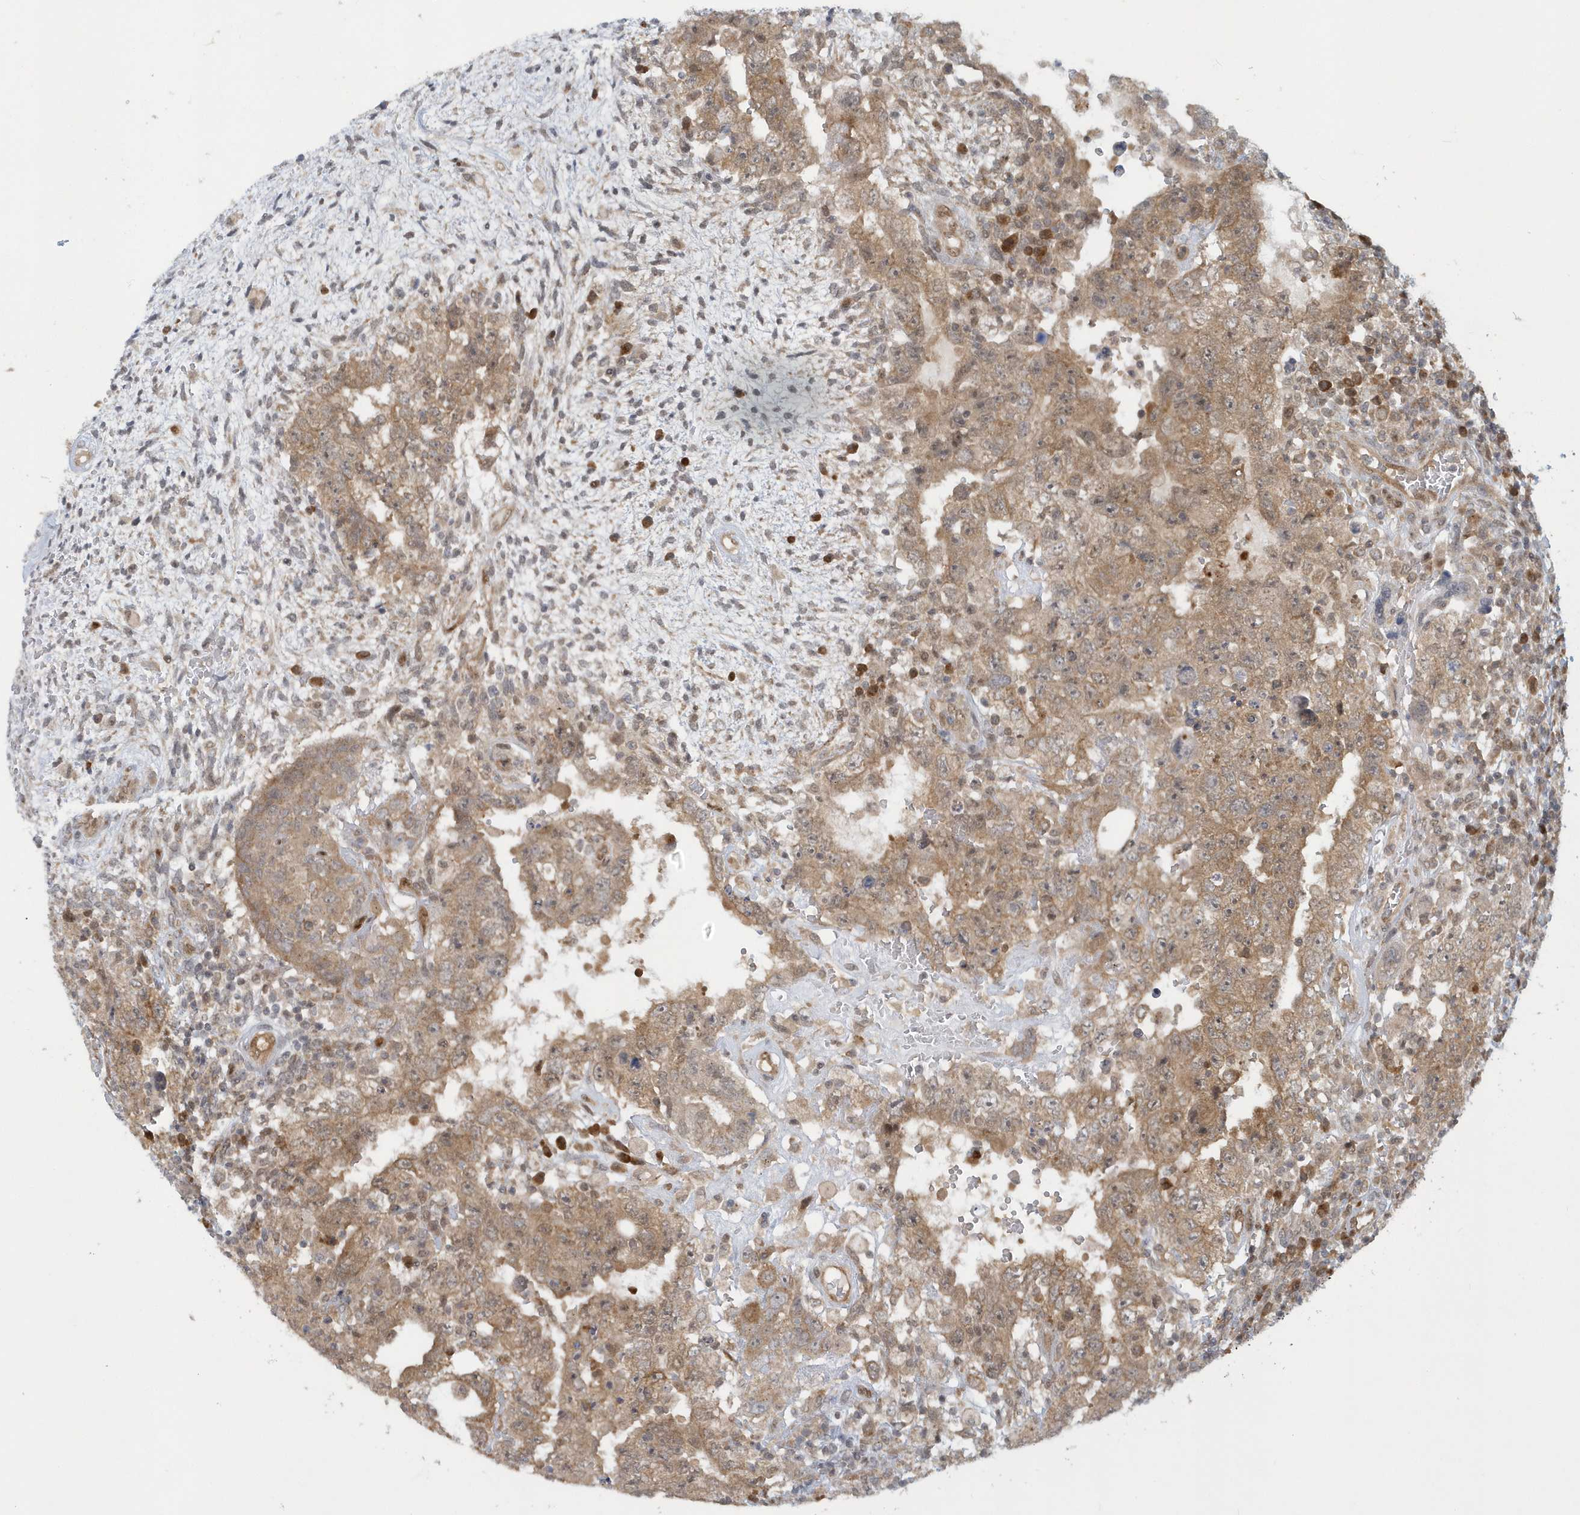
{"staining": {"intensity": "moderate", "quantity": ">75%", "location": "cytoplasmic/membranous"}, "tissue": "testis cancer", "cell_type": "Tumor cells", "image_type": "cancer", "snomed": [{"axis": "morphology", "description": "Carcinoma, Embryonal, NOS"}, {"axis": "topography", "description": "Testis"}], "caption": "Protein expression analysis of human embryonal carcinoma (testis) reveals moderate cytoplasmic/membranous staining in approximately >75% of tumor cells.", "gene": "ATG4A", "patient": {"sex": "male", "age": 26}}